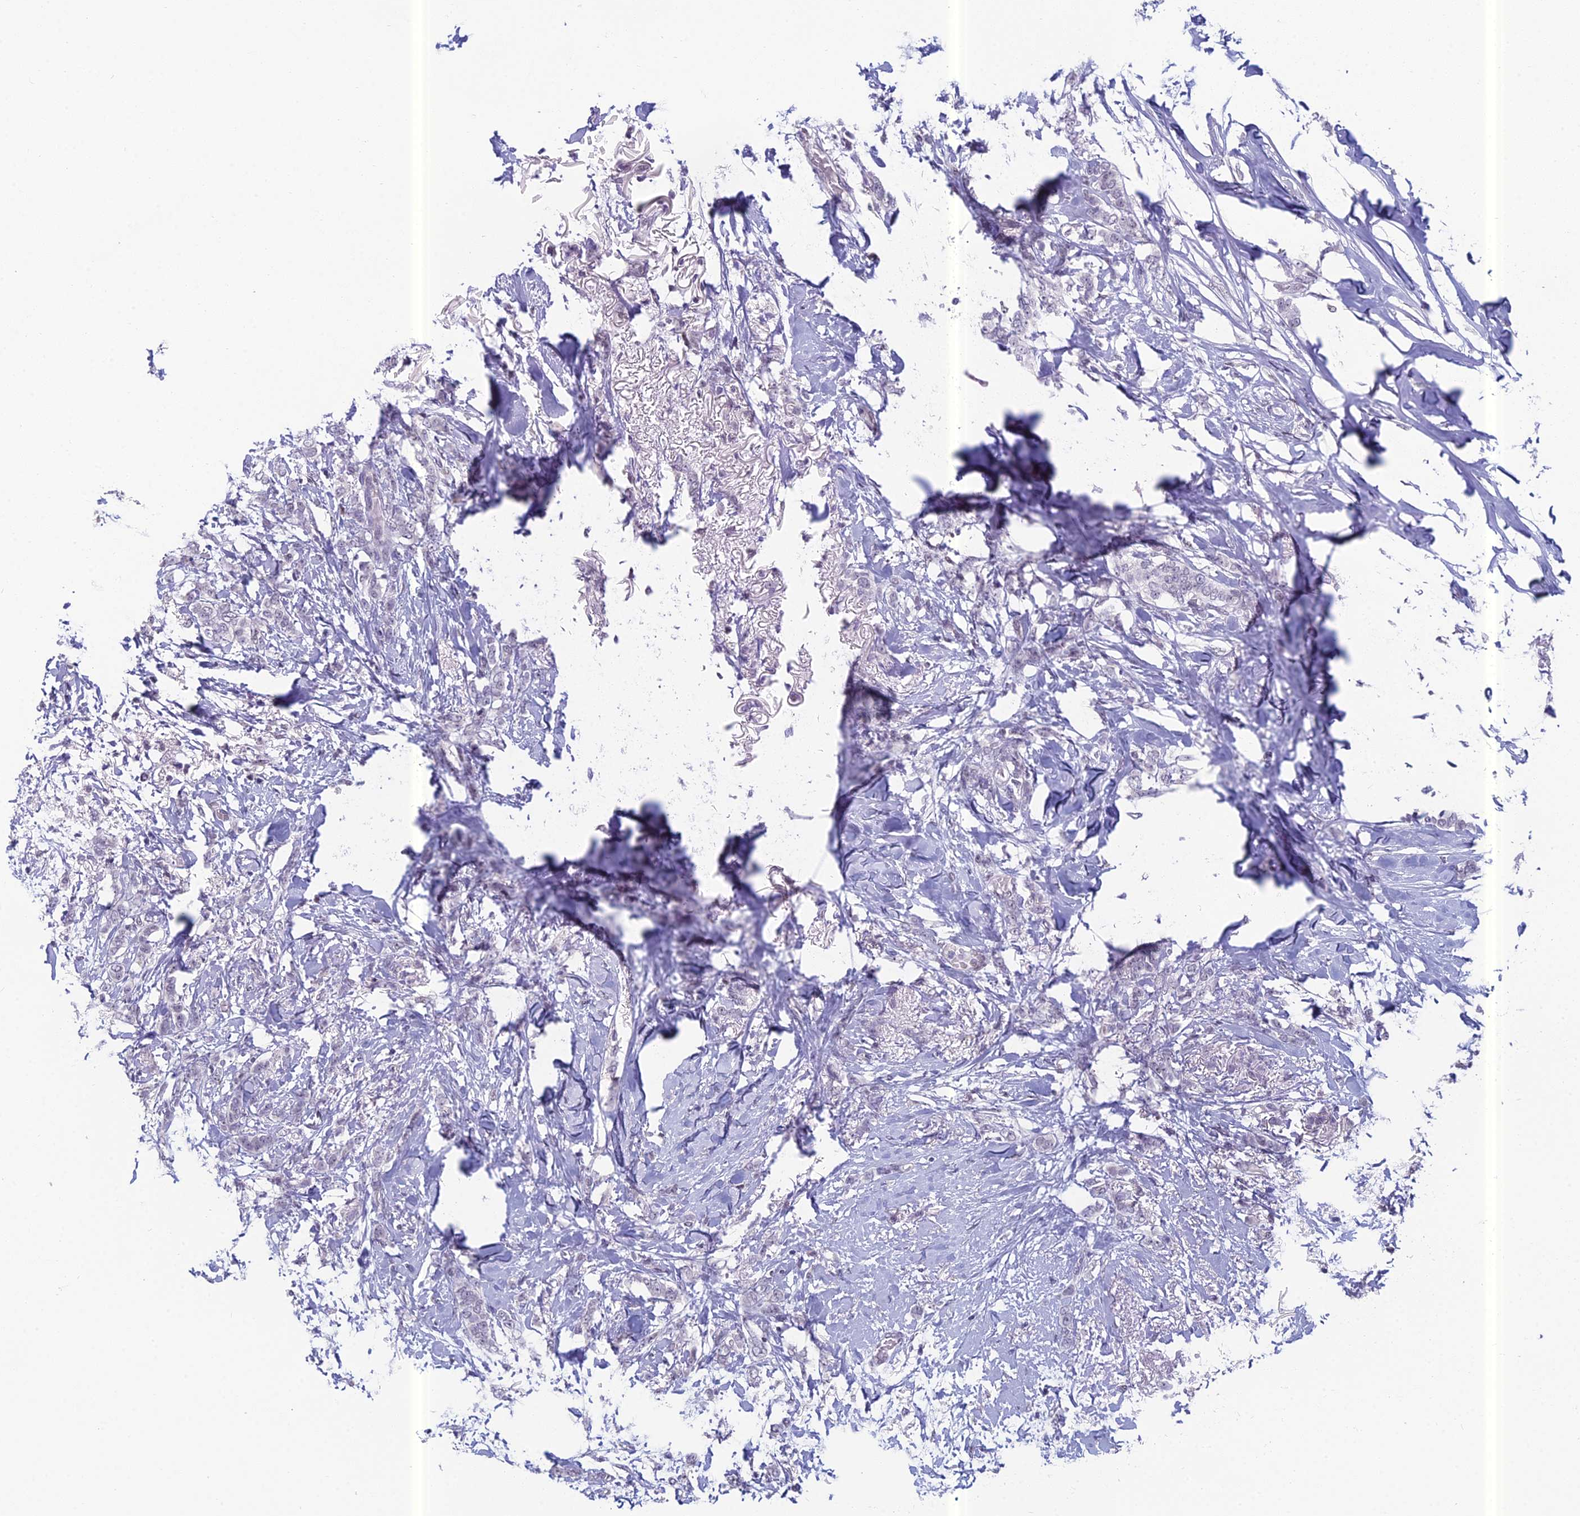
{"staining": {"intensity": "negative", "quantity": "none", "location": "none"}, "tissue": "breast cancer", "cell_type": "Tumor cells", "image_type": "cancer", "snomed": [{"axis": "morphology", "description": "Duct carcinoma"}, {"axis": "topography", "description": "Breast"}], "caption": "Tumor cells show no significant protein positivity in breast cancer (invasive ductal carcinoma).", "gene": "RGS17", "patient": {"sex": "female", "age": 72}}